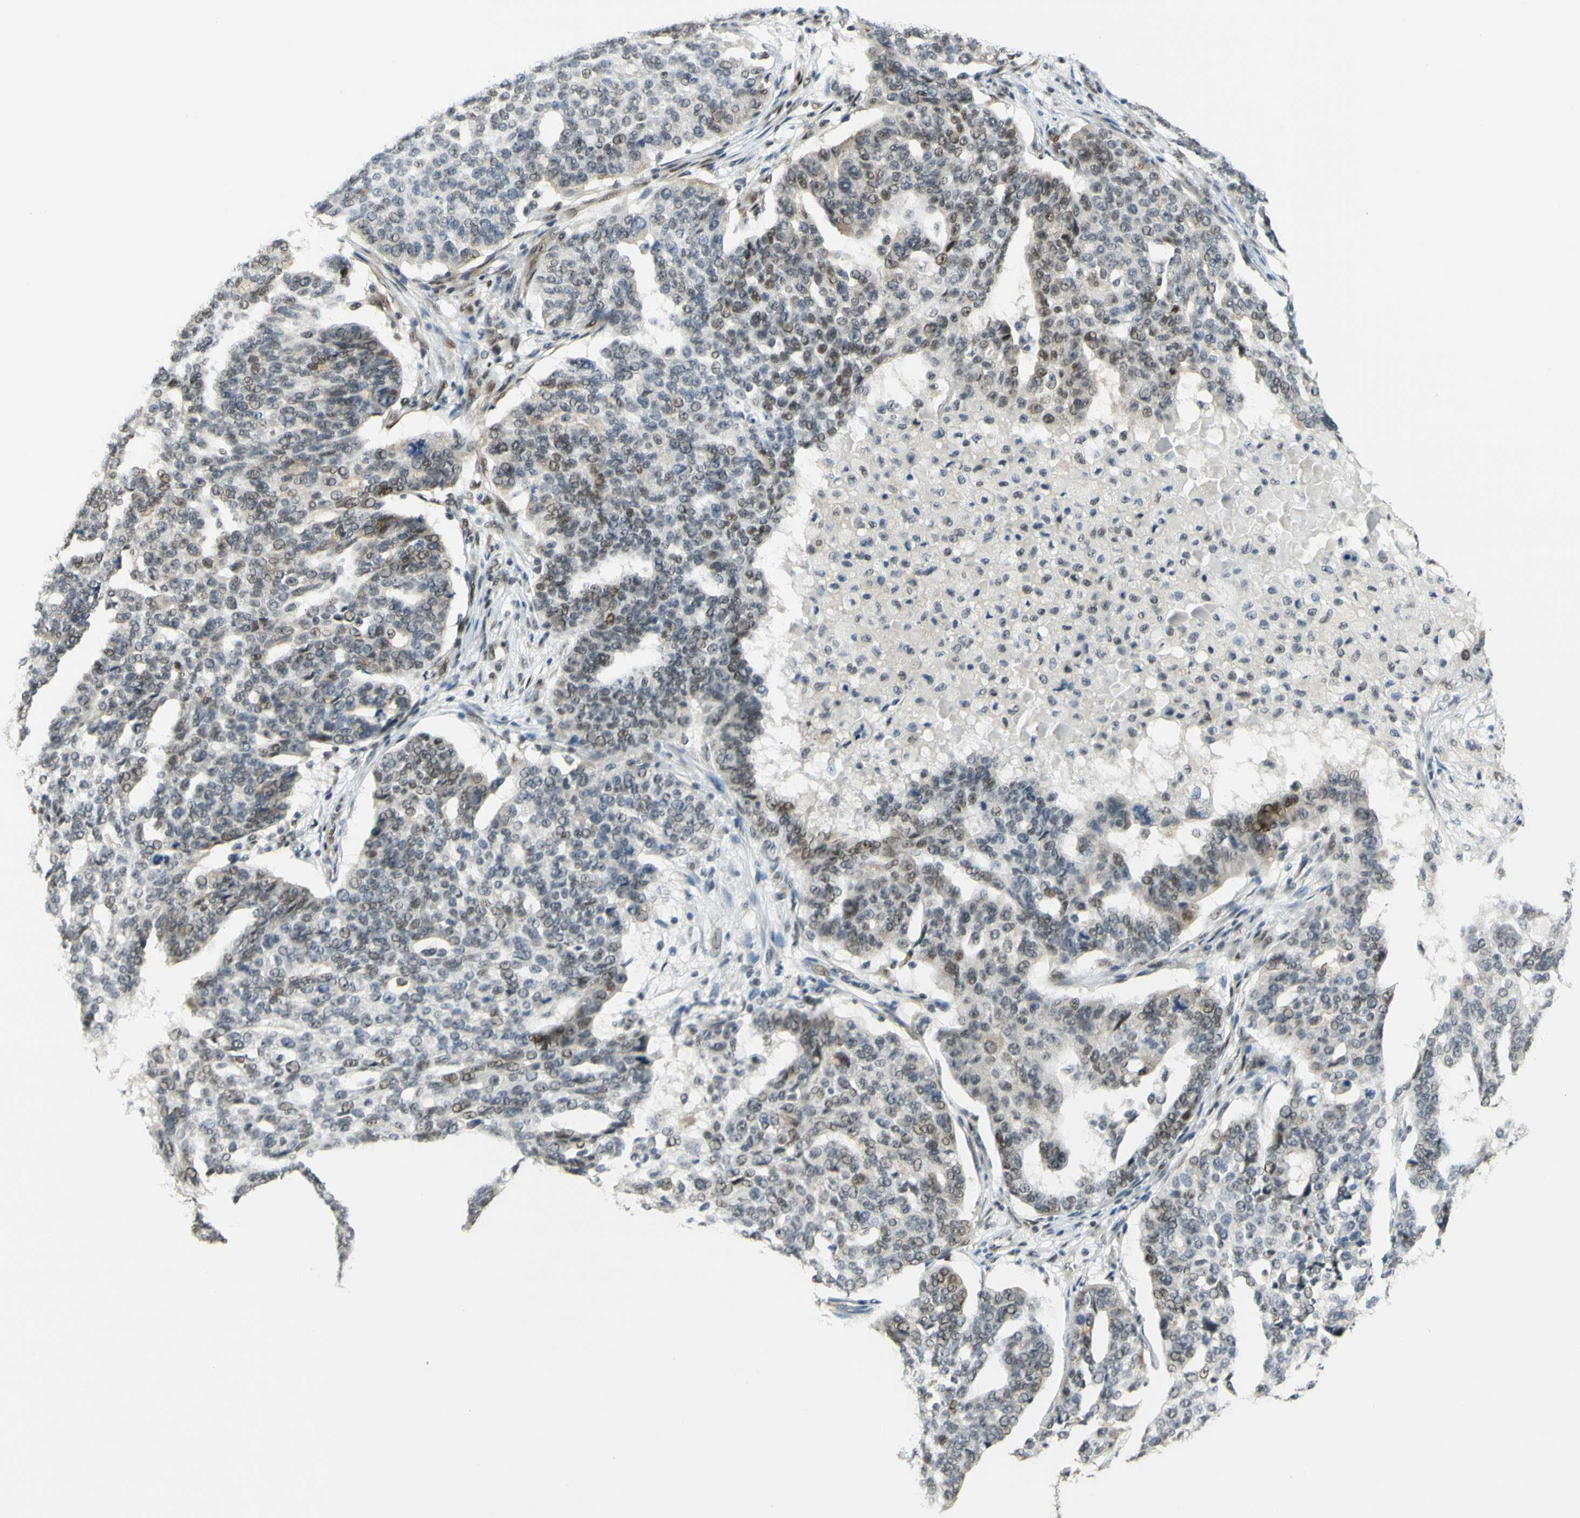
{"staining": {"intensity": "weak", "quantity": "25%-75%", "location": "nuclear"}, "tissue": "ovarian cancer", "cell_type": "Tumor cells", "image_type": "cancer", "snomed": [{"axis": "morphology", "description": "Cystadenocarcinoma, serous, NOS"}, {"axis": "topography", "description": "Ovary"}], "caption": "A photomicrograph of human ovarian cancer stained for a protein exhibits weak nuclear brown staining in tumor cells. (Stains: DAB (3,3'-diaminobenzidine) in brown, nuclei in blue, Microscopy: brightfield microscopy at high magnification).", "gene": "DDX1", "patient": {"sex": "female", "age": 59}}